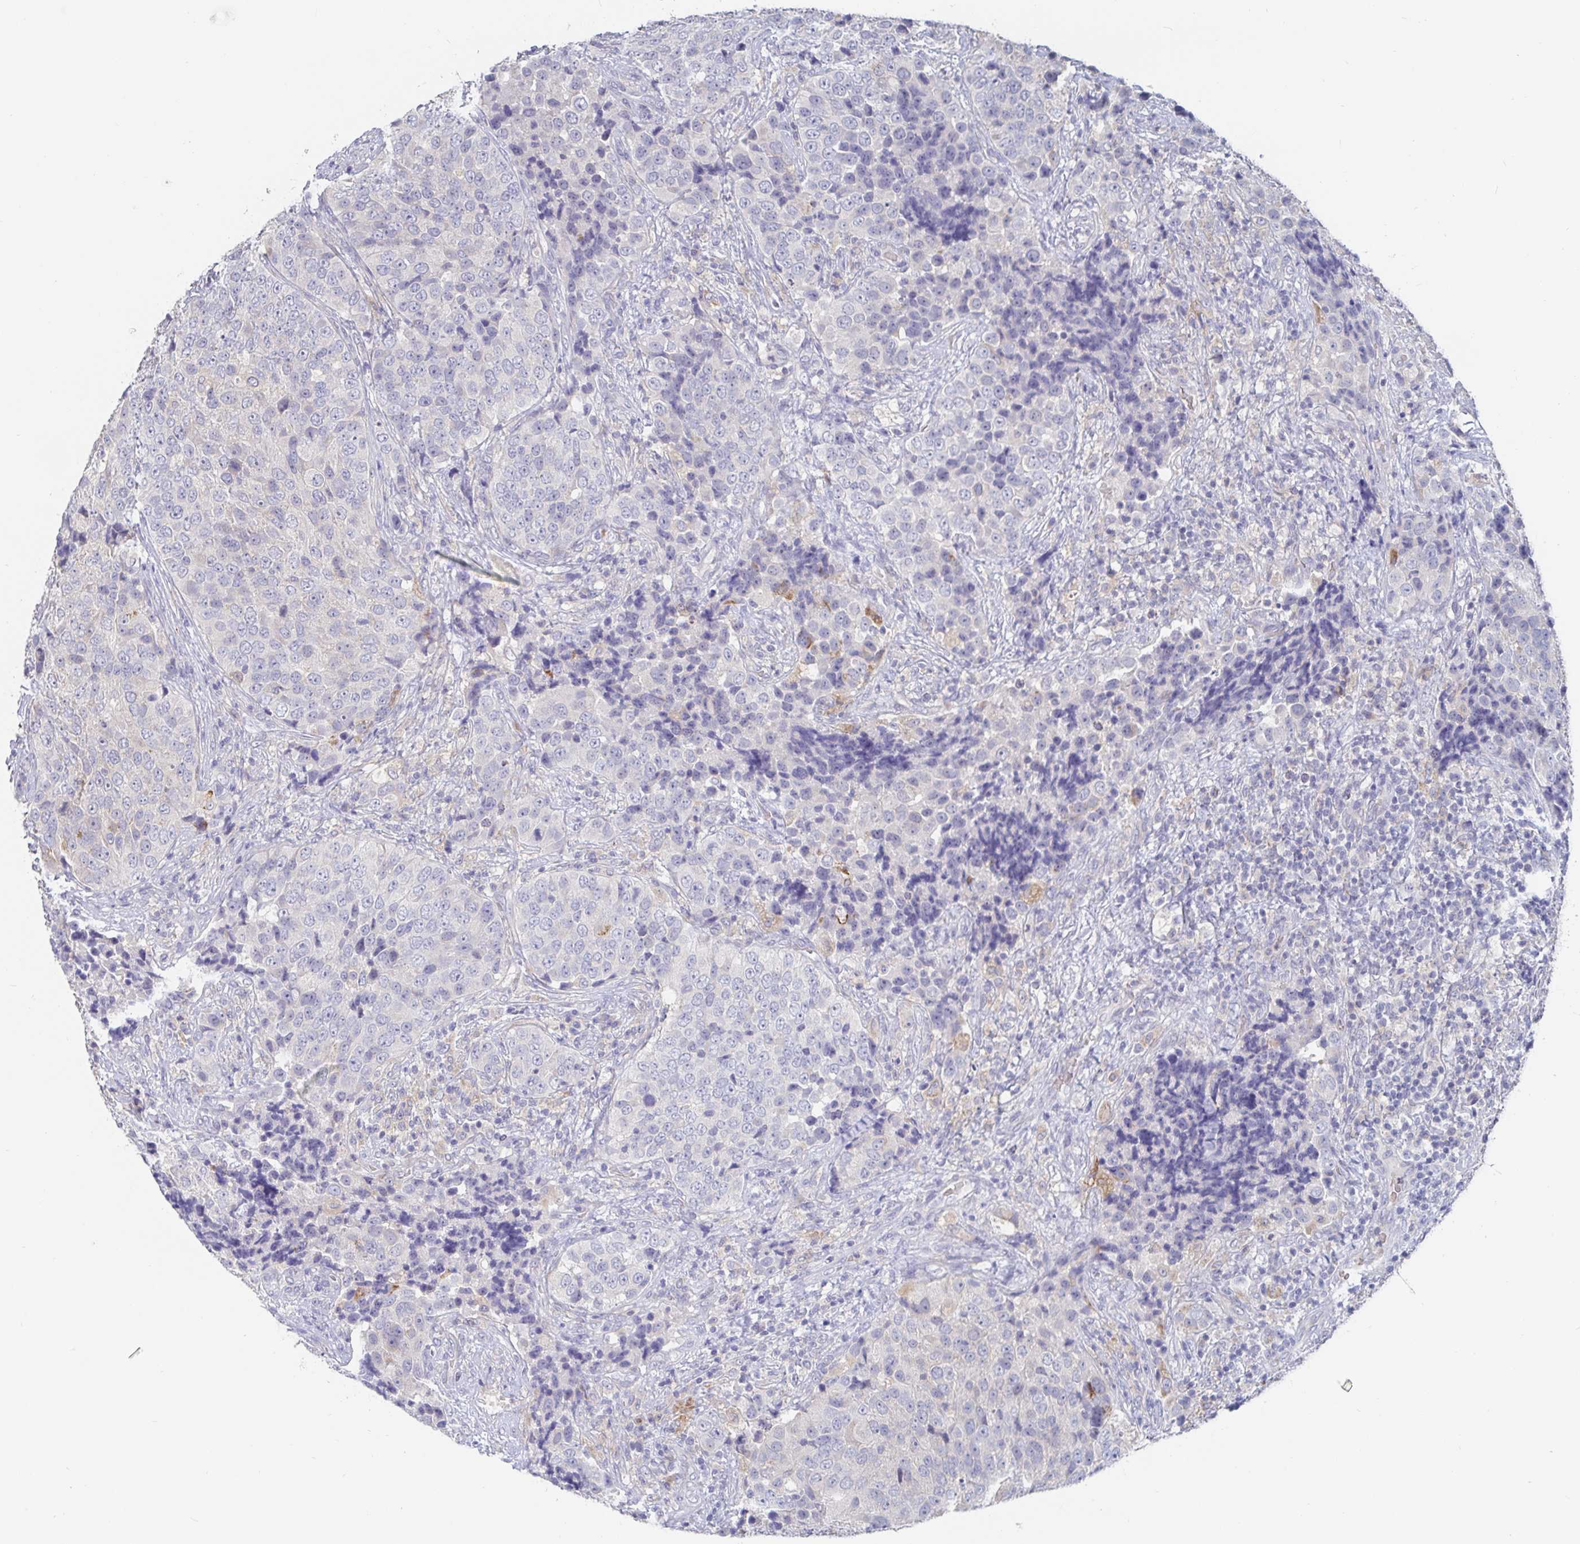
{"staining": {"intensity": "negative", "quantity": "none", "location": "none"}, "tissue": "urothelial cancer", "cell_type": "Tumor cells", "image_type": "cancer", "snomed": [{"axis": "morphology", "description": "Urothelial carcinoma, NOS"}, {"axis": "topography", "description": "Urinary bladder"}], "caption": "Immunohistochemistry image of transitional cell carcinoma stained for a protein (brown), which reveals no expression in tumor cells.", "gene": "SPPL3", "patient": {"sex": "male", "age": 52}}